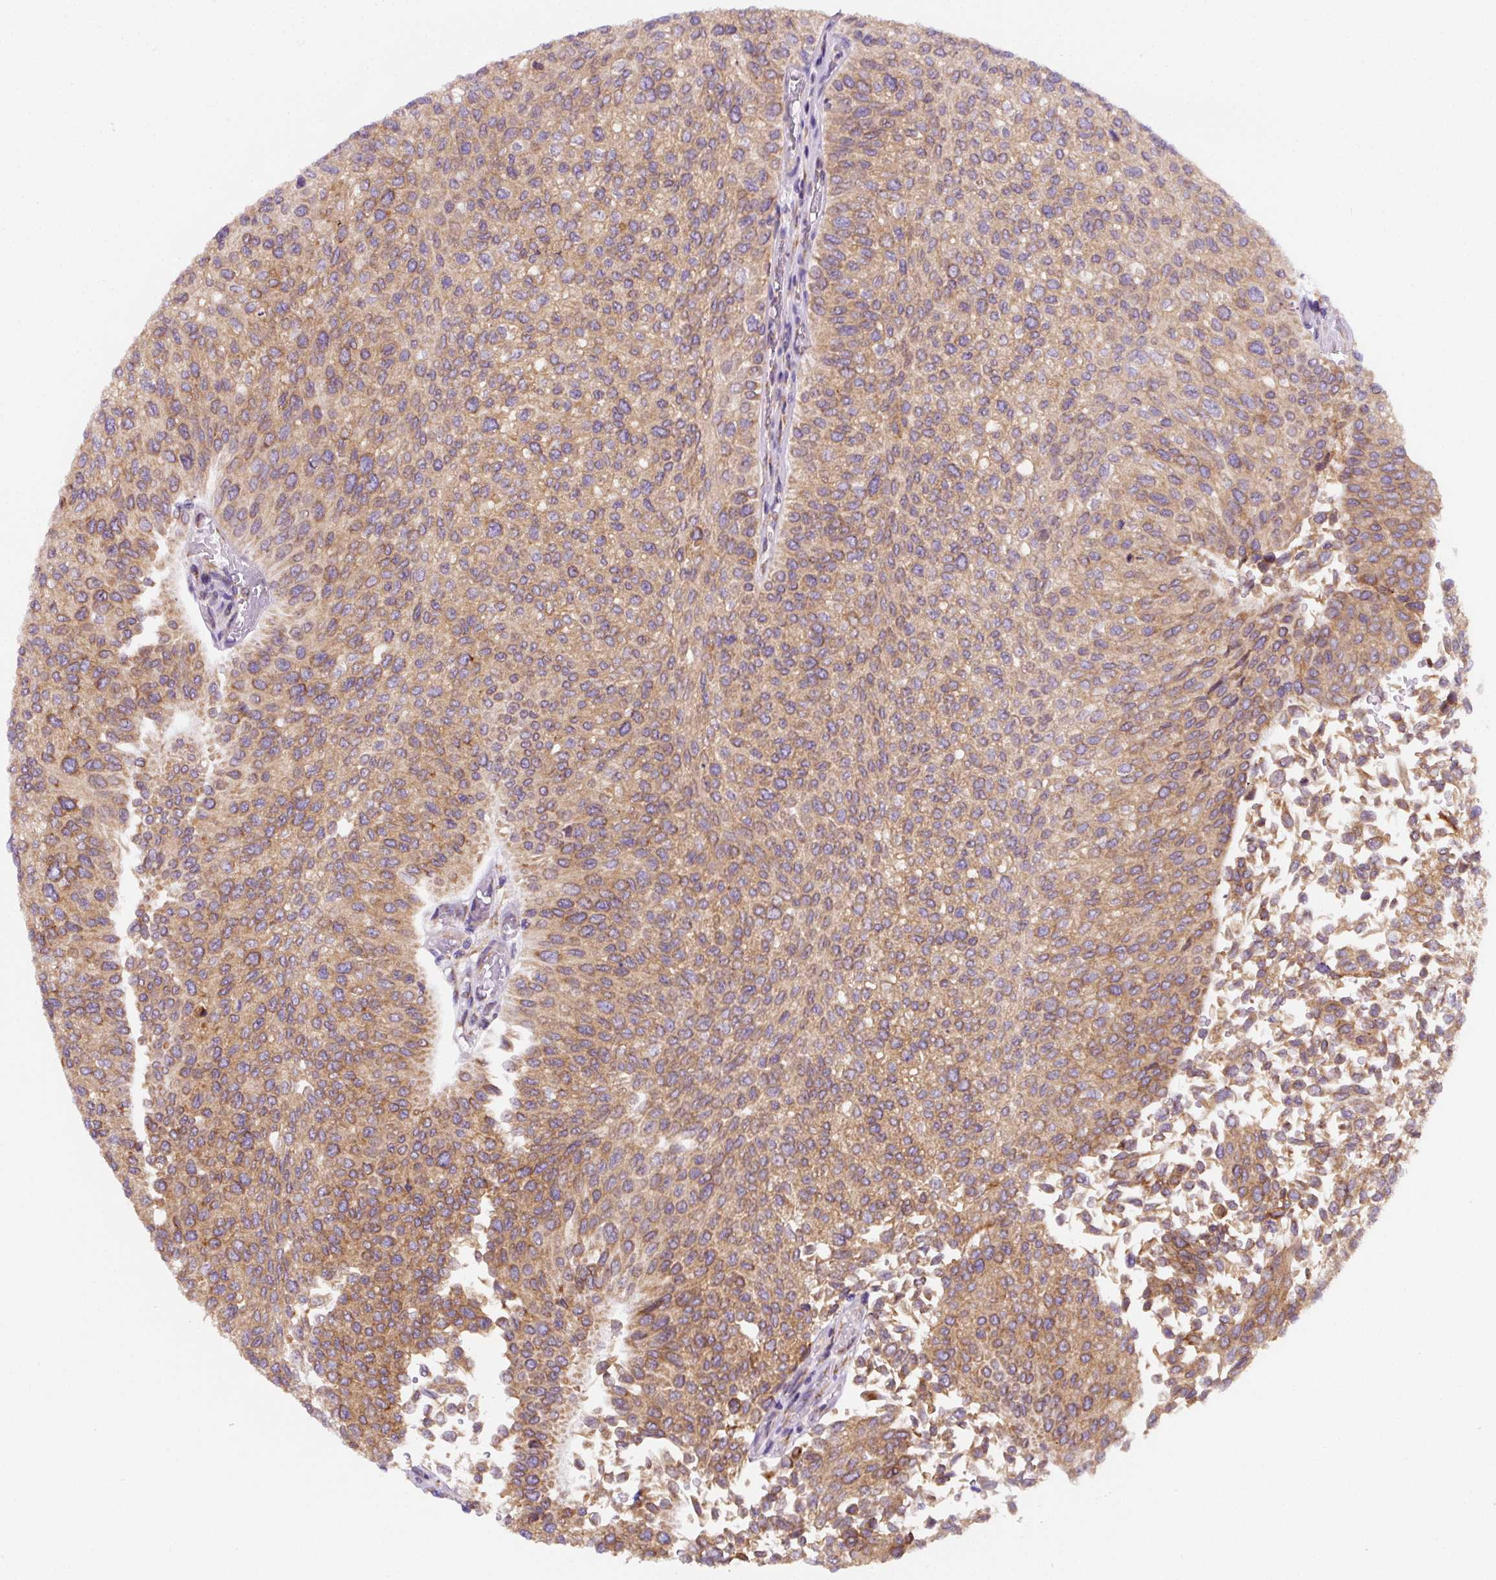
{"staining": {"intensity": "moderate", "quantity": ">75%", "location": "cytoplasmic/membranous"}, "tissue": "urothelial cancer", "cell_type": "Tumor cells", "image_type": "cancer", "snomed": [{"axis": "morphology", "description": "Urothelial carcinoma, NOS"}, {"axis": "topography", "description": "Urinary bladder"}], "caption": "This image shows immunohistochemistry (IHC) staining of human transitional cell carcinoma, with medium moderate cytoplasmic/membranous expression in approximately >75% of tumor cells.", "gene": "DDOST", "patient": {"sex": "male", "age": 59}}